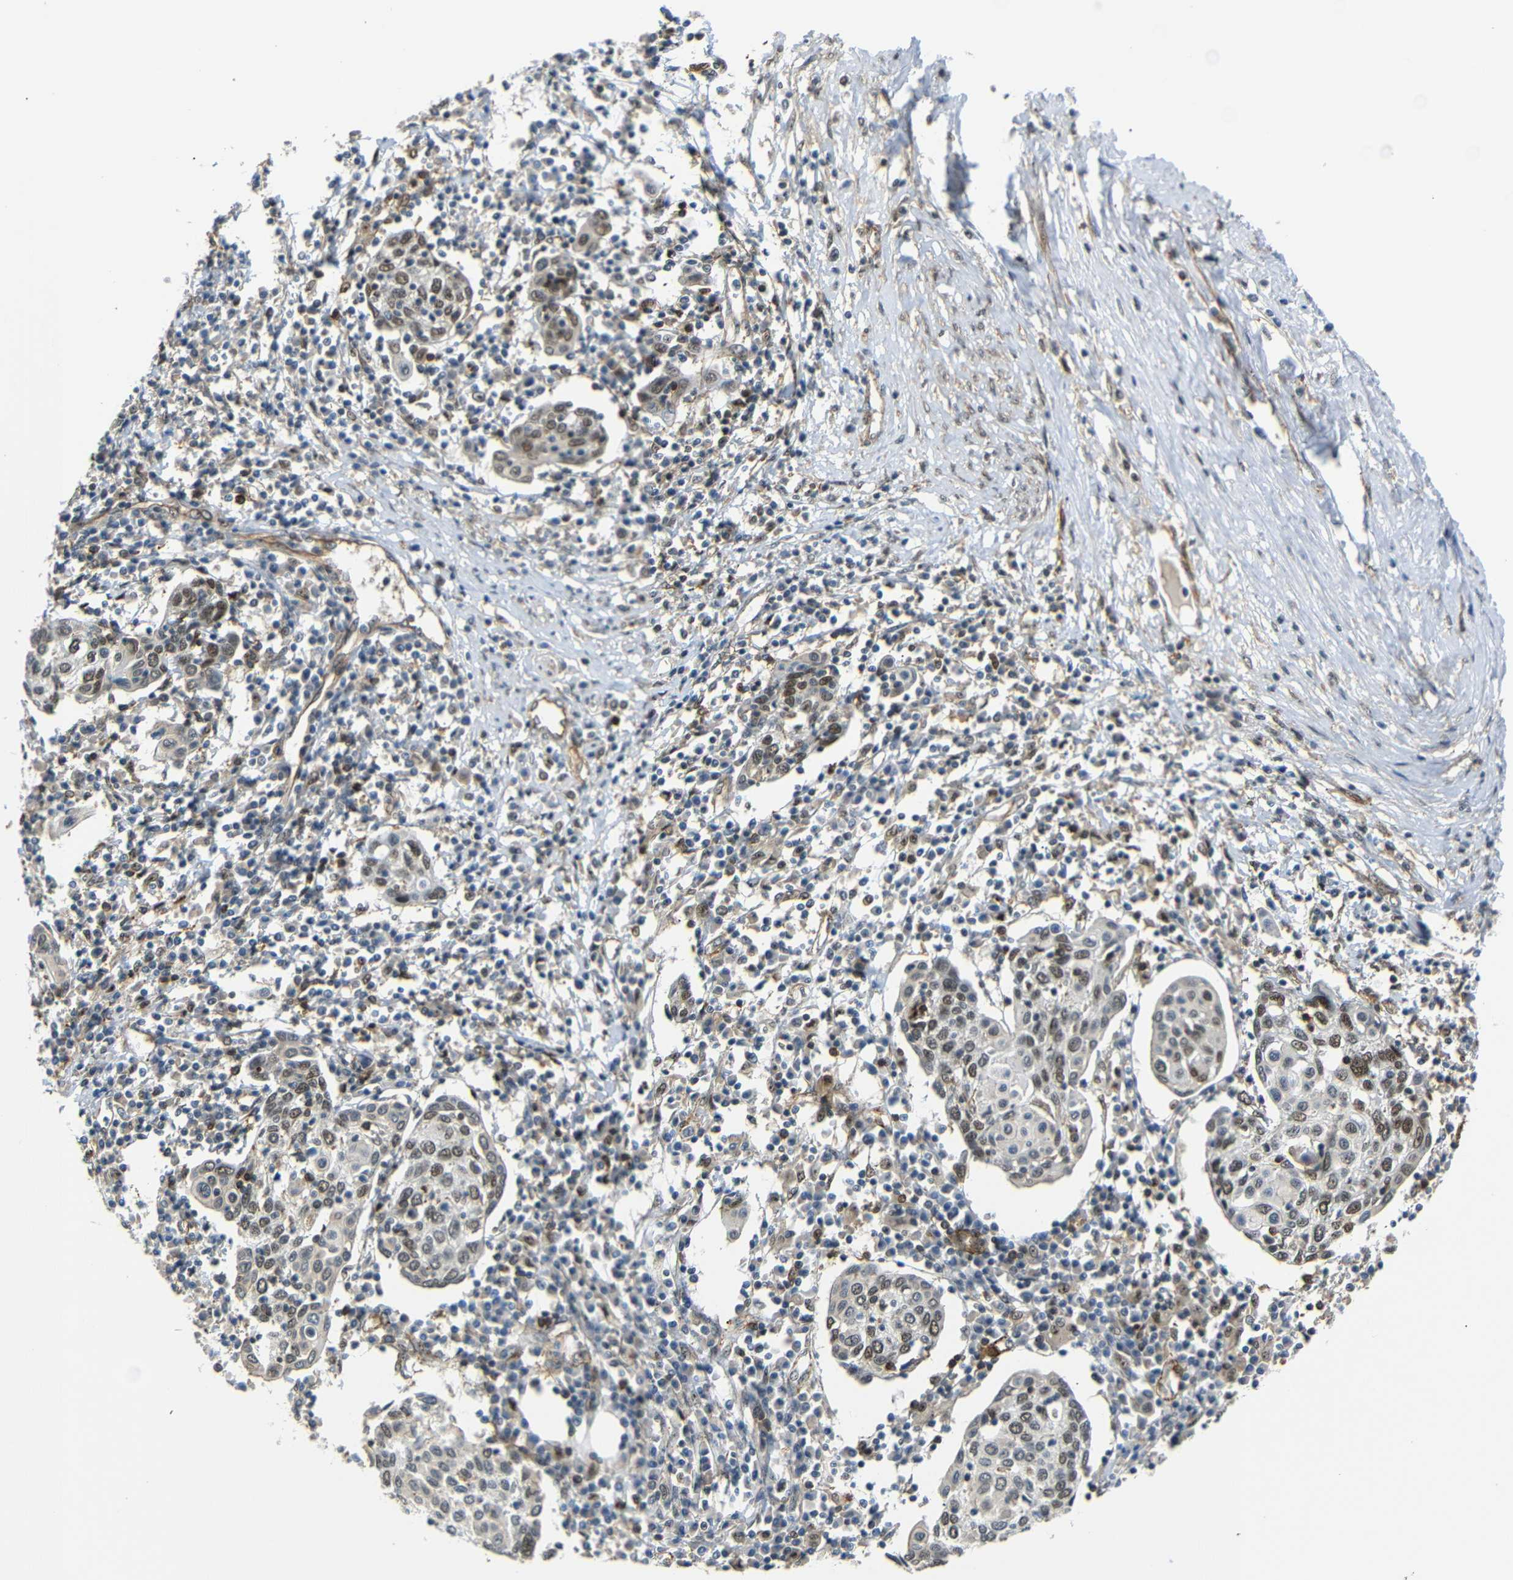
{"staining": {"intensity": "weak", "quantity": ">75%", "location": "nuclear"}, "tissue": "cervical cancer", "cell_type": "Tumor cells", "image_type": "cancer", "snomed": [{"axis": "morphology", "description": "Squamous cell carcinoma, NOS"}, {"axis": "topography", "description": "Cervix"}], "caption": "Cervical squamous cell carcinoma was stained to show a protein in brown. There is low levels of weak nuclear positivity in approximately >75% of tumor cells. The staining is performed using DAB (3,3'-diaminobenzidine) brown chromogen to label protein expression. The nuclei are counter-stained blue using hematoxylin.", "gene": "PARN", "patient": {"sex": "female", "age": 40}}